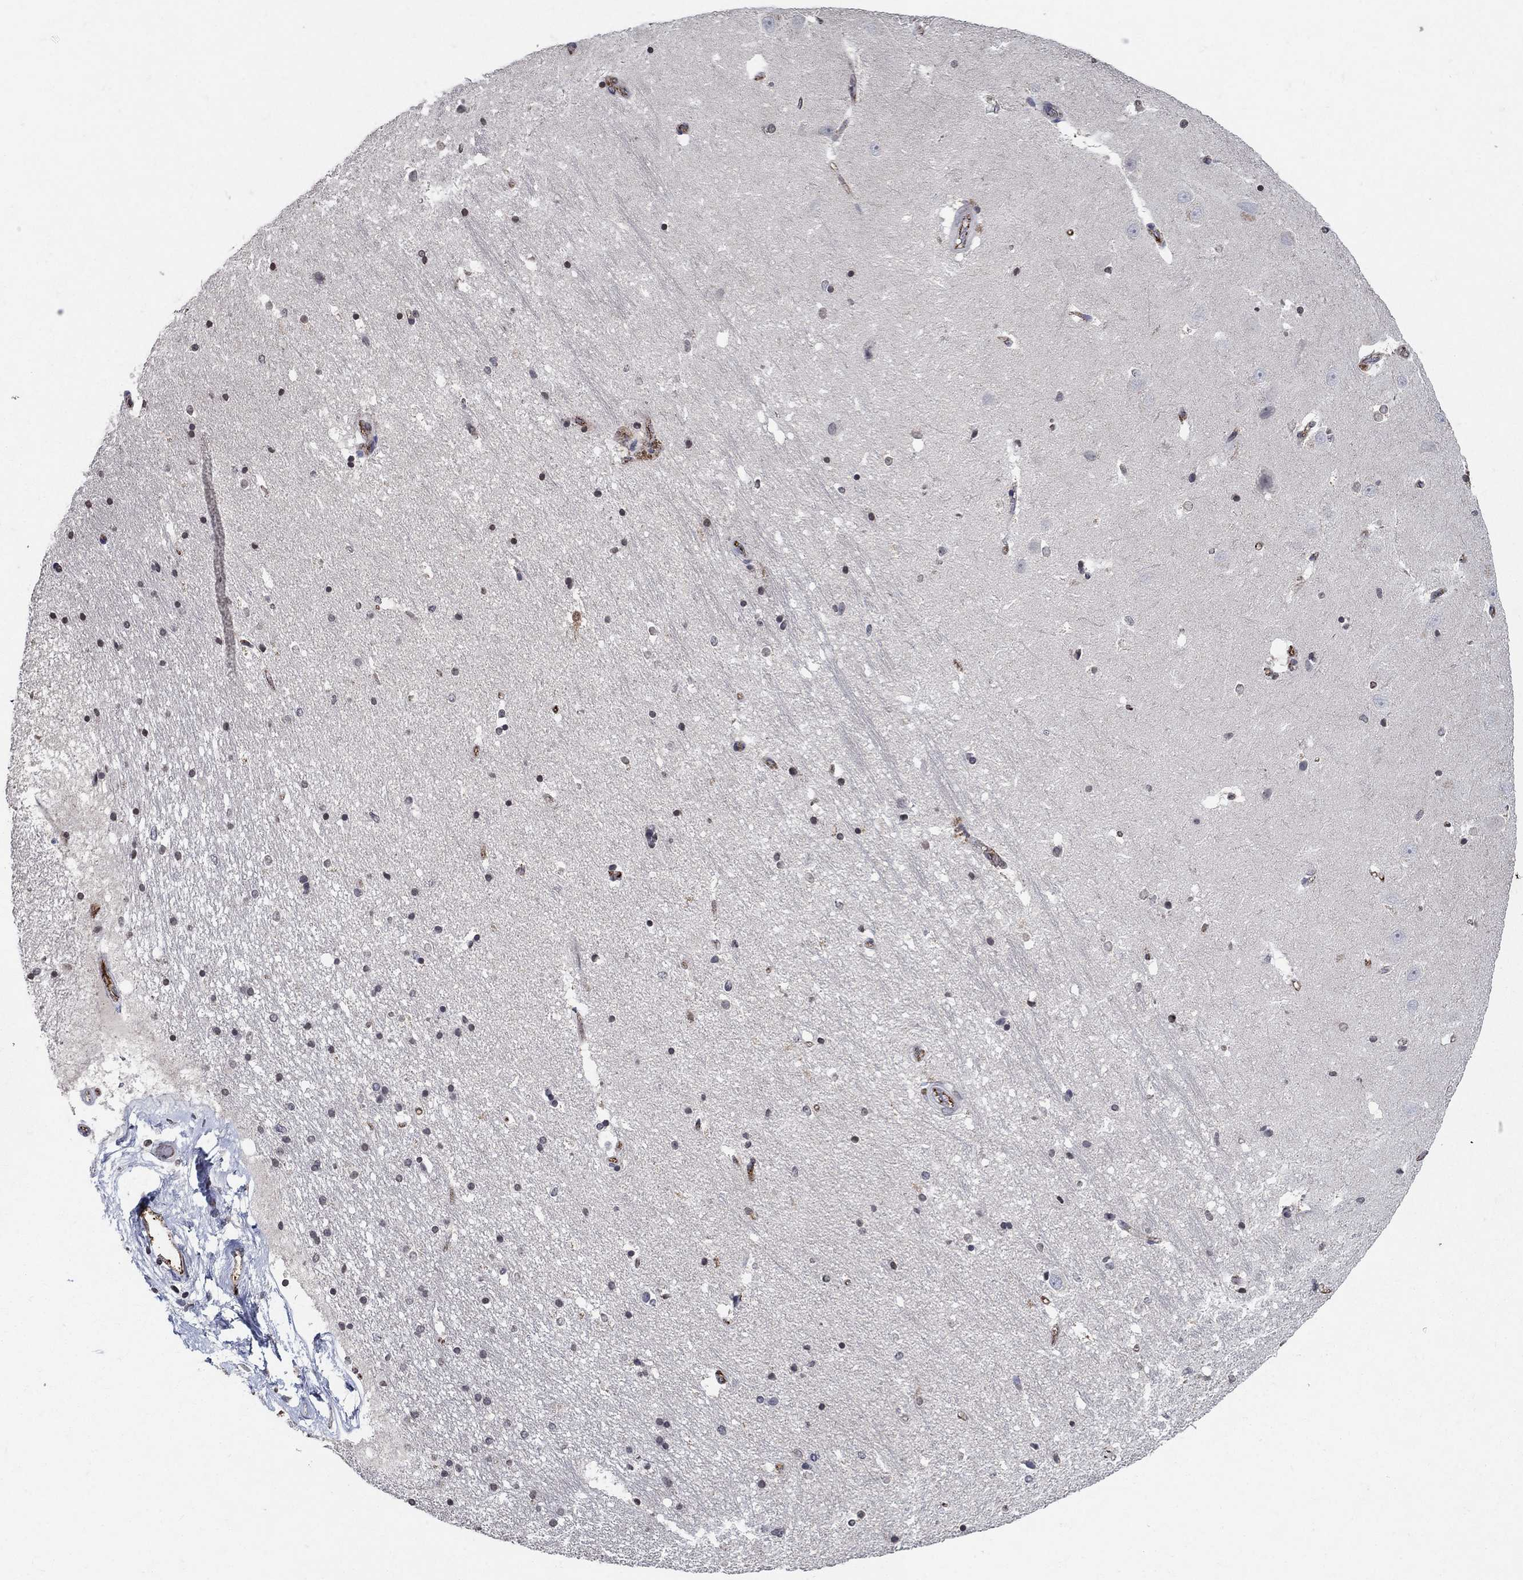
{"staining": {"intensity": "moderate", "quantity": "<25%", "location": "cytoplasmic/membranous"}, "tissue": "hippocampus", "cell_type": "Glial cells", "image_type": "normal", "snomed": [{"axis": "morphology", "description": "Normal tissue, NOS"}, {"axis": "topography", "description": "Hippocampus"}], "caption": "Hippocampus stained with immunohistochemistry (IHC) reveals moderate cytoplasmic/membranous positivity in approximately <25% of glial cells. (DAB IHC, brown staining for protein, blue staining for nuclei).", "gene": "TINAG", "patient": {"sex": "male", "age": 44}}